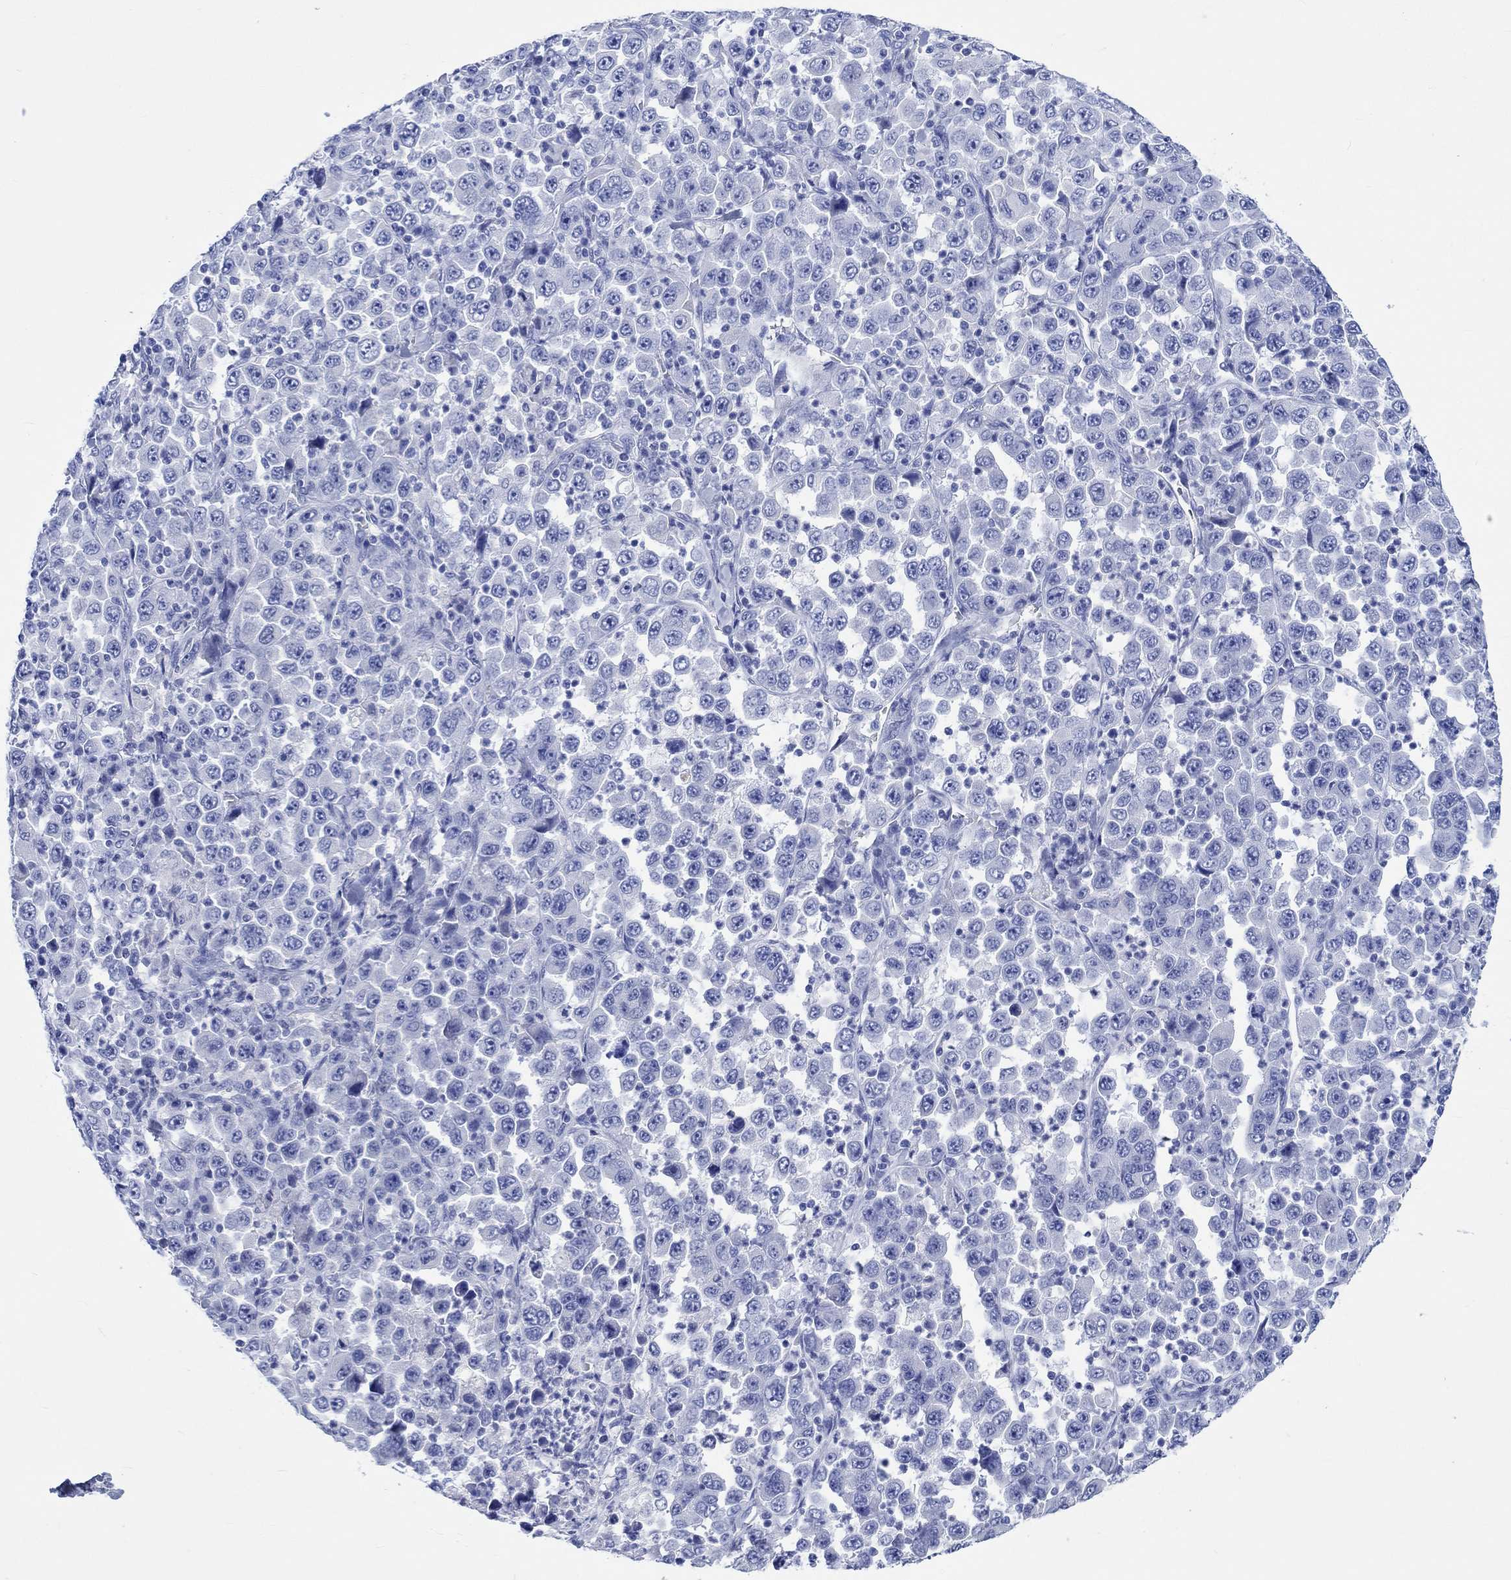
{"staining": {"intensity": "negative", "quantity": "none", "location": "none"}, "tissue": "stomach cancer", "cell_type": "Tumor cells", "image_type": "cancer", "snomed": [{"axis": "morphology", "description": "Normal tissue, NOS"}, {"axis": "morphology", "description": "Adenocarcinoma, NOS"}, {"axis": "topography", "description": "Stomach, upper"}, {"axis": "topography", "description": "Stomach"}], "caption": "This is a histopathology image of immunohistochemistry staining of stomach adenocarcinoma, which shows no staining in tumor cells.", "gene": "KLHL33", "patient": {"sex": "male", "age": 59}}